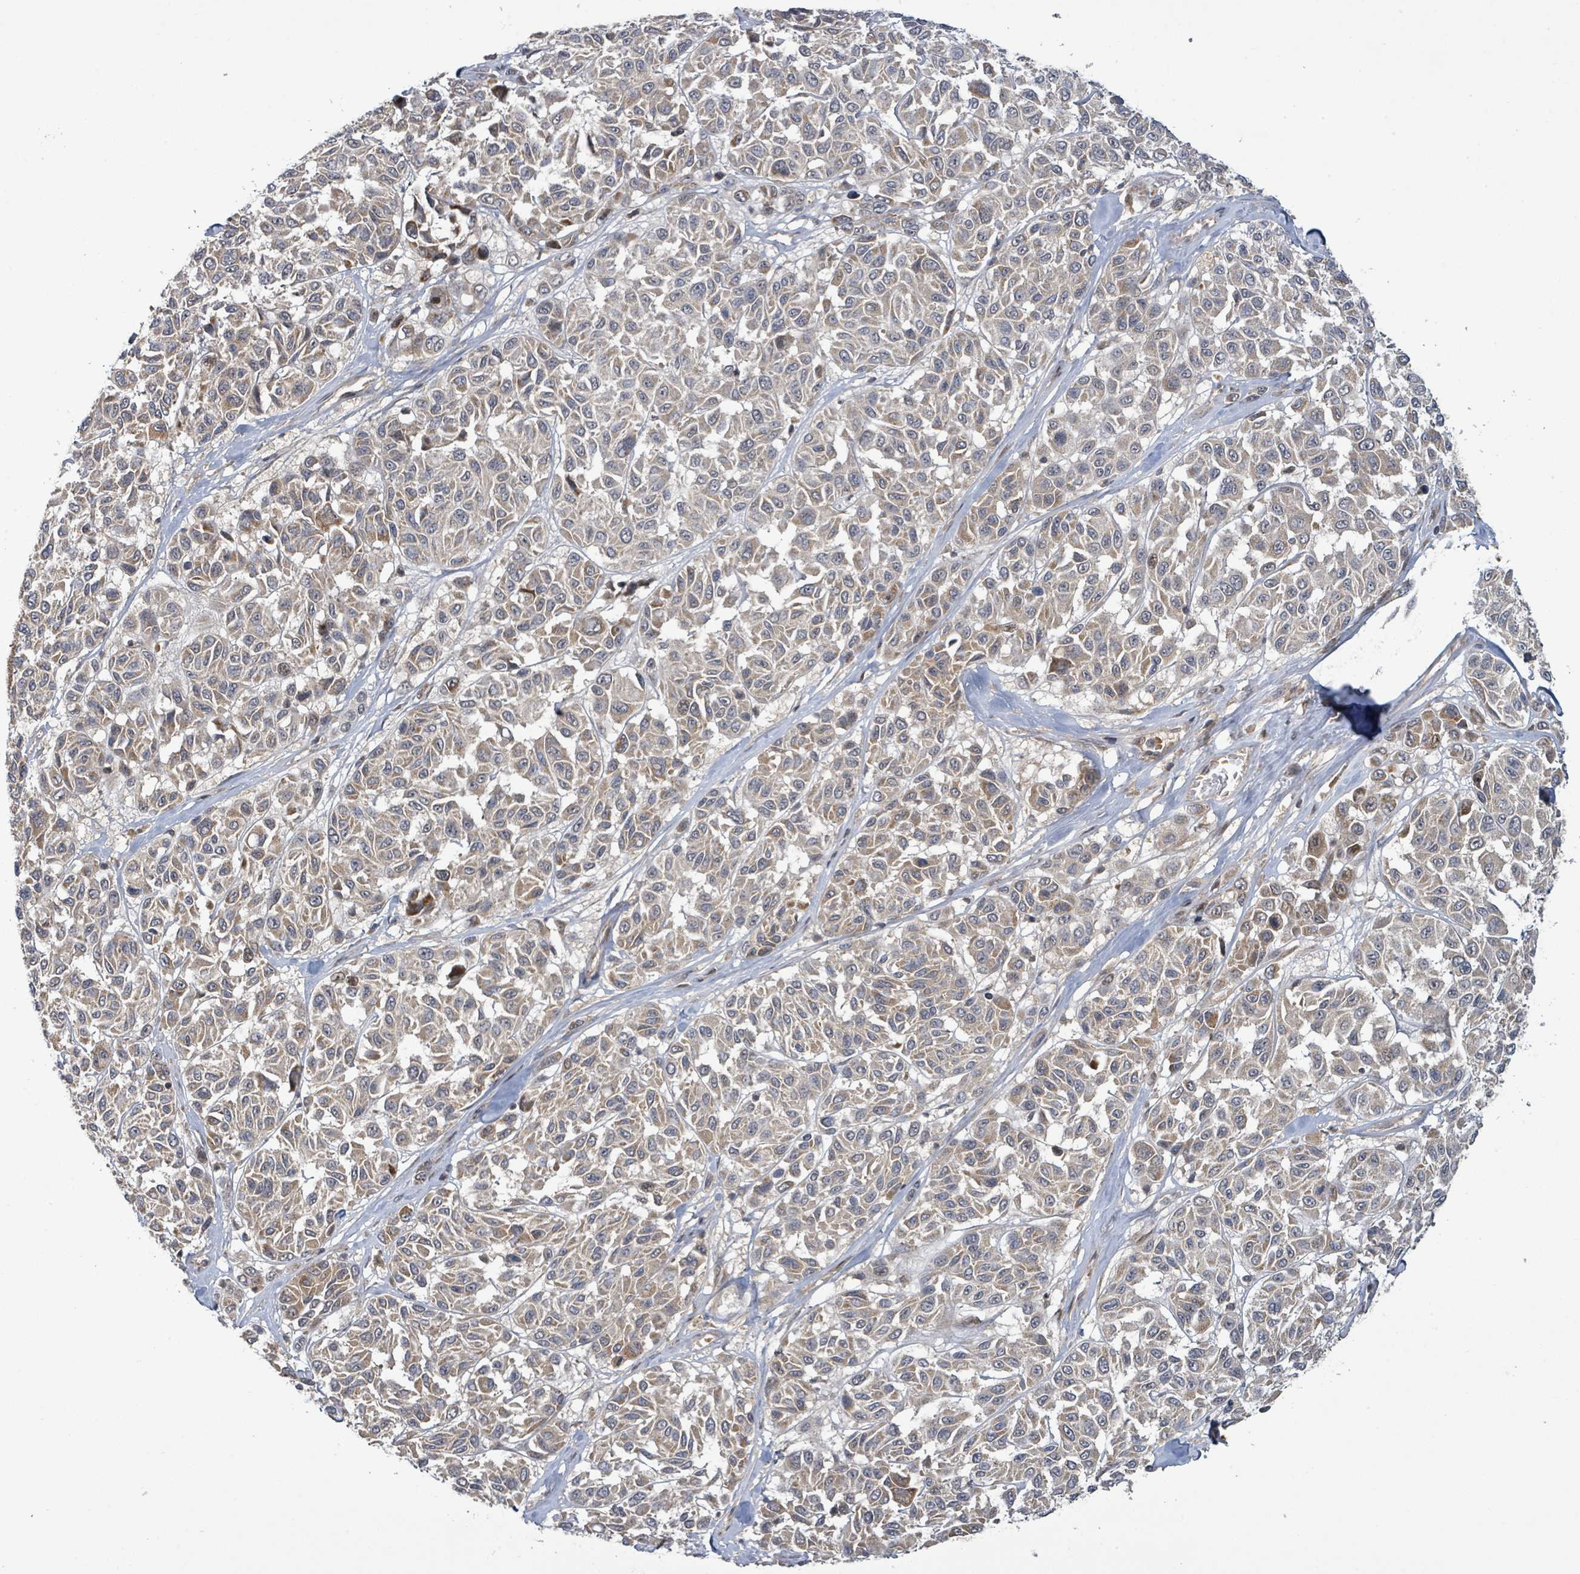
{"staining": {"intensity": "weak", "quantity": ">75%", "location": "cytoplasmic/membranous"}, "tissue": "melanoma", "cell_type": "Tumor cells", "image_type": "cancer", "snomed": [{"axis": "morphology", "description": "Malignant melanoma, NOS"}, {"axis": "topography", "description": "Skin"}], "caption": "This is a micrograph of immunohistochemistry (IHC) staining of malignant melanoma, which shows weak expression in the cytoplasmic/membranous of tumor cells.", "gene": "ITGA11", "patient": {"sex": "female", "age": 66}}